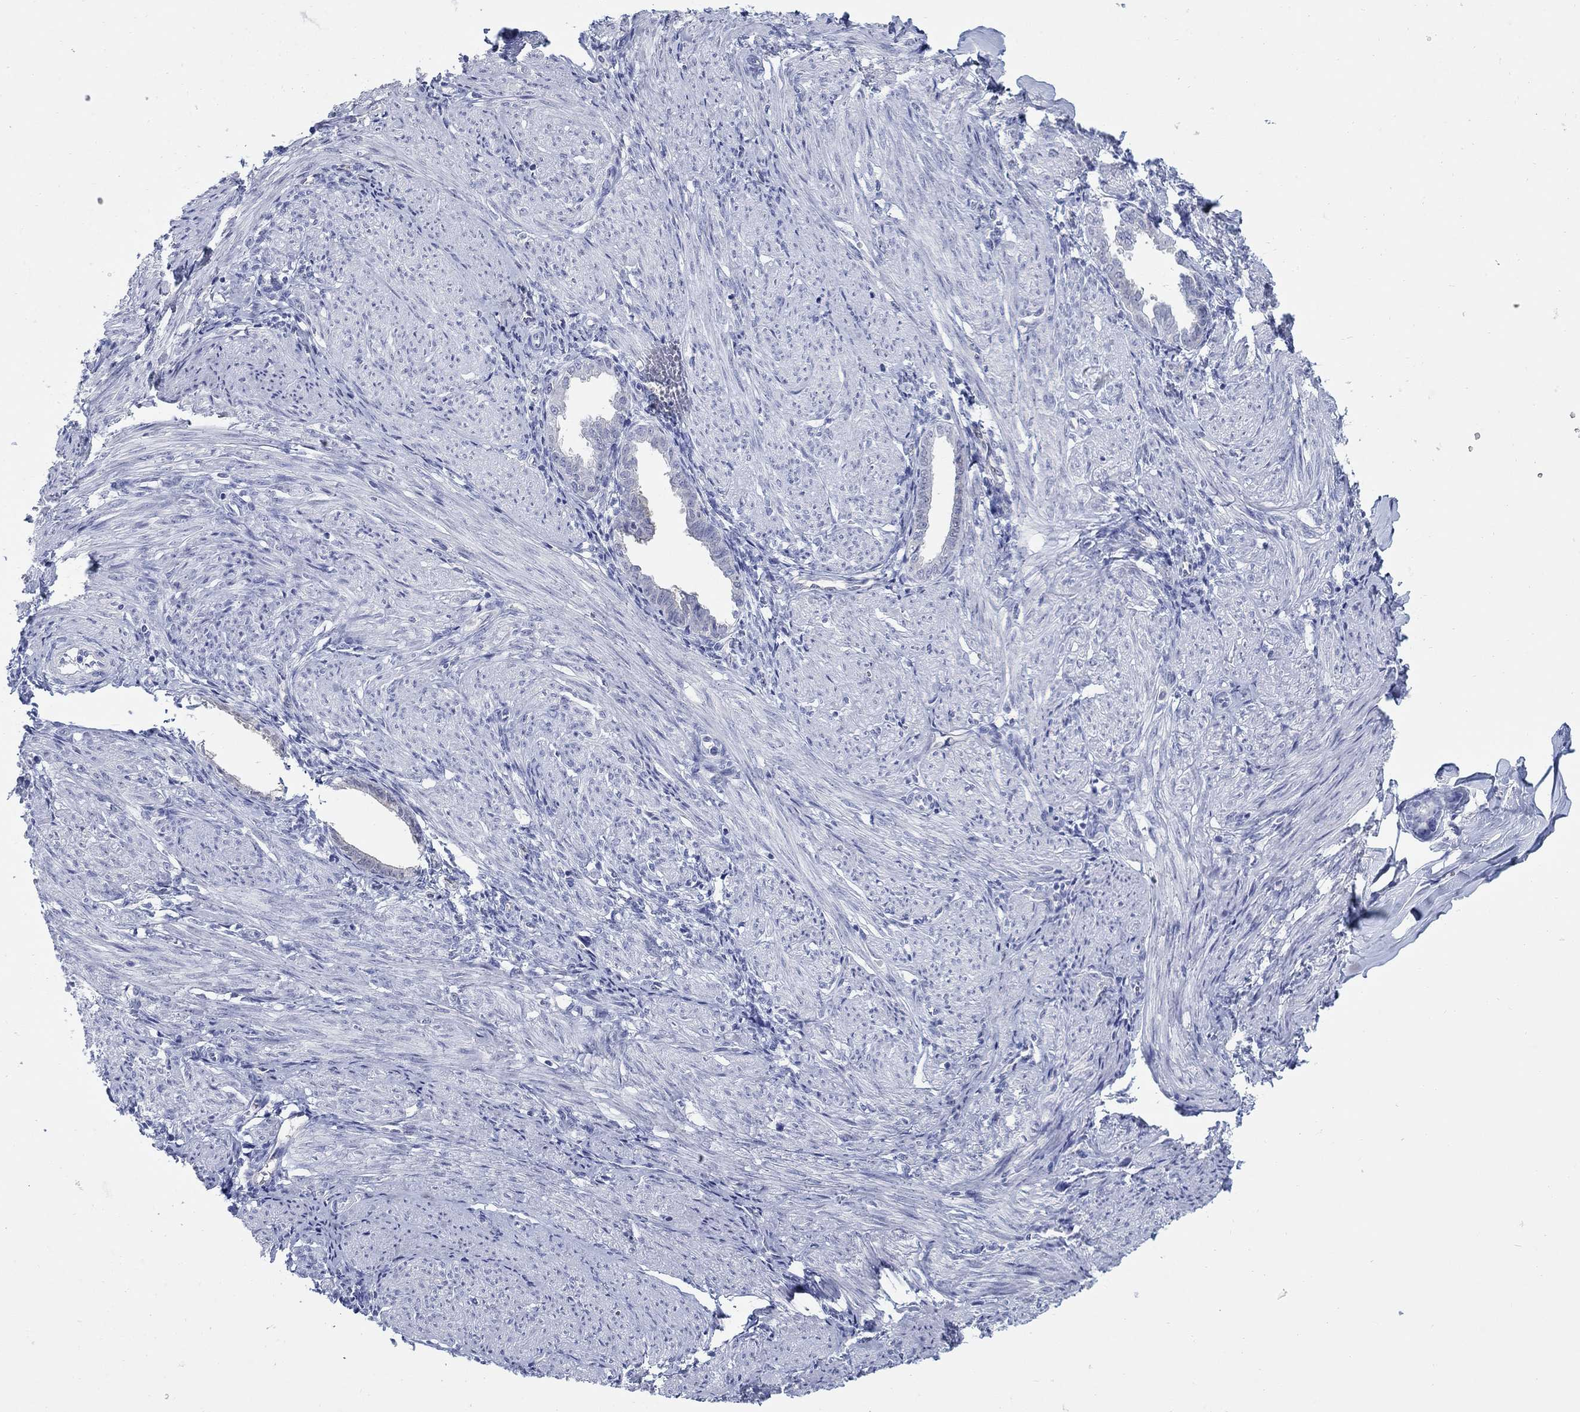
{"staining": {"intensity": "negative", "quantity": "none", "location": "none"}, "tissue": "endometrium", "cell_type": "Cells in endometrial stroma", "image_type": "normal", "snomed": [{"axis": "morphology", "description": "Normal tissue, NOS"}, {"axis": "topography", "description": "Endometrium"}], "caption": "This is a micrograph of IHC staining of benign endometrium, which shows no staining in cells in endometrial stroma. (DAB immunohistochemistry with hematoxylin counter stain).", "gene": "AKR1C1", "patient": {"sex": "female", "age": 37}}